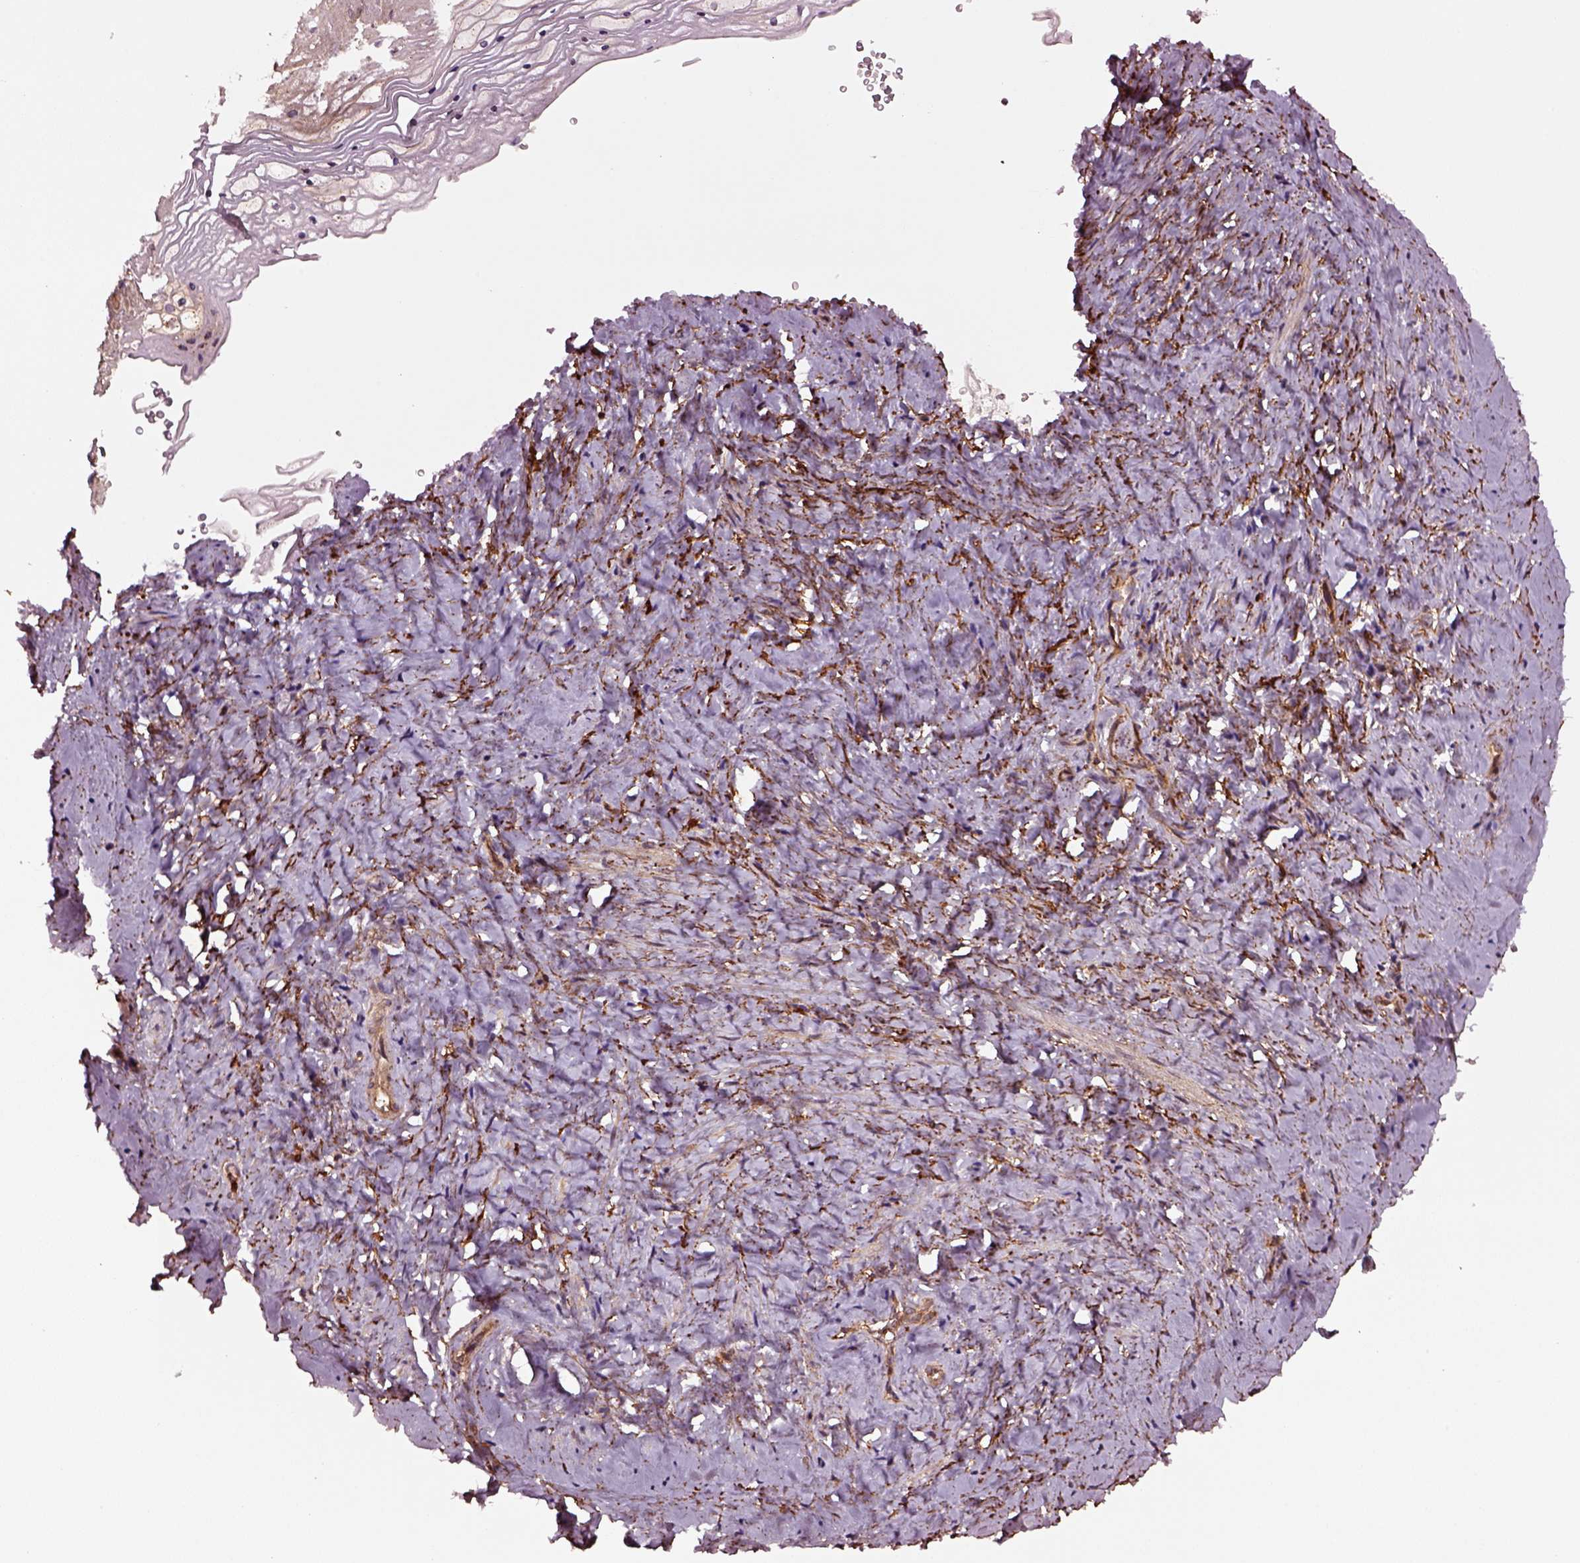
{"staining": {"intensity": "moderate", "quantity": "25%-75%", "location": "cytoplasmic/membranous"}, "tissue": "vagina", "cell_type": "Squamous epithelial cells", "image_type": "normal", "snomed": [{"axis": "morphology", "description": "Normal tissue, NOS"}, {"axis": "topography", "description": "Vagina"}], "caption": "Protein expression analysis of benign human vagina reveals moderate cytoplasmic/membranous expression in about 25%-75% of squamous epithelial cells. The staining was performed using DAB (3,3'-diaminobenzidine), with brown indicating positive protein expression. Nuclei are stained blue with hematoxylin.", "gene": "WASHC2A", "patient": {"sex": "female", "age": 45}}